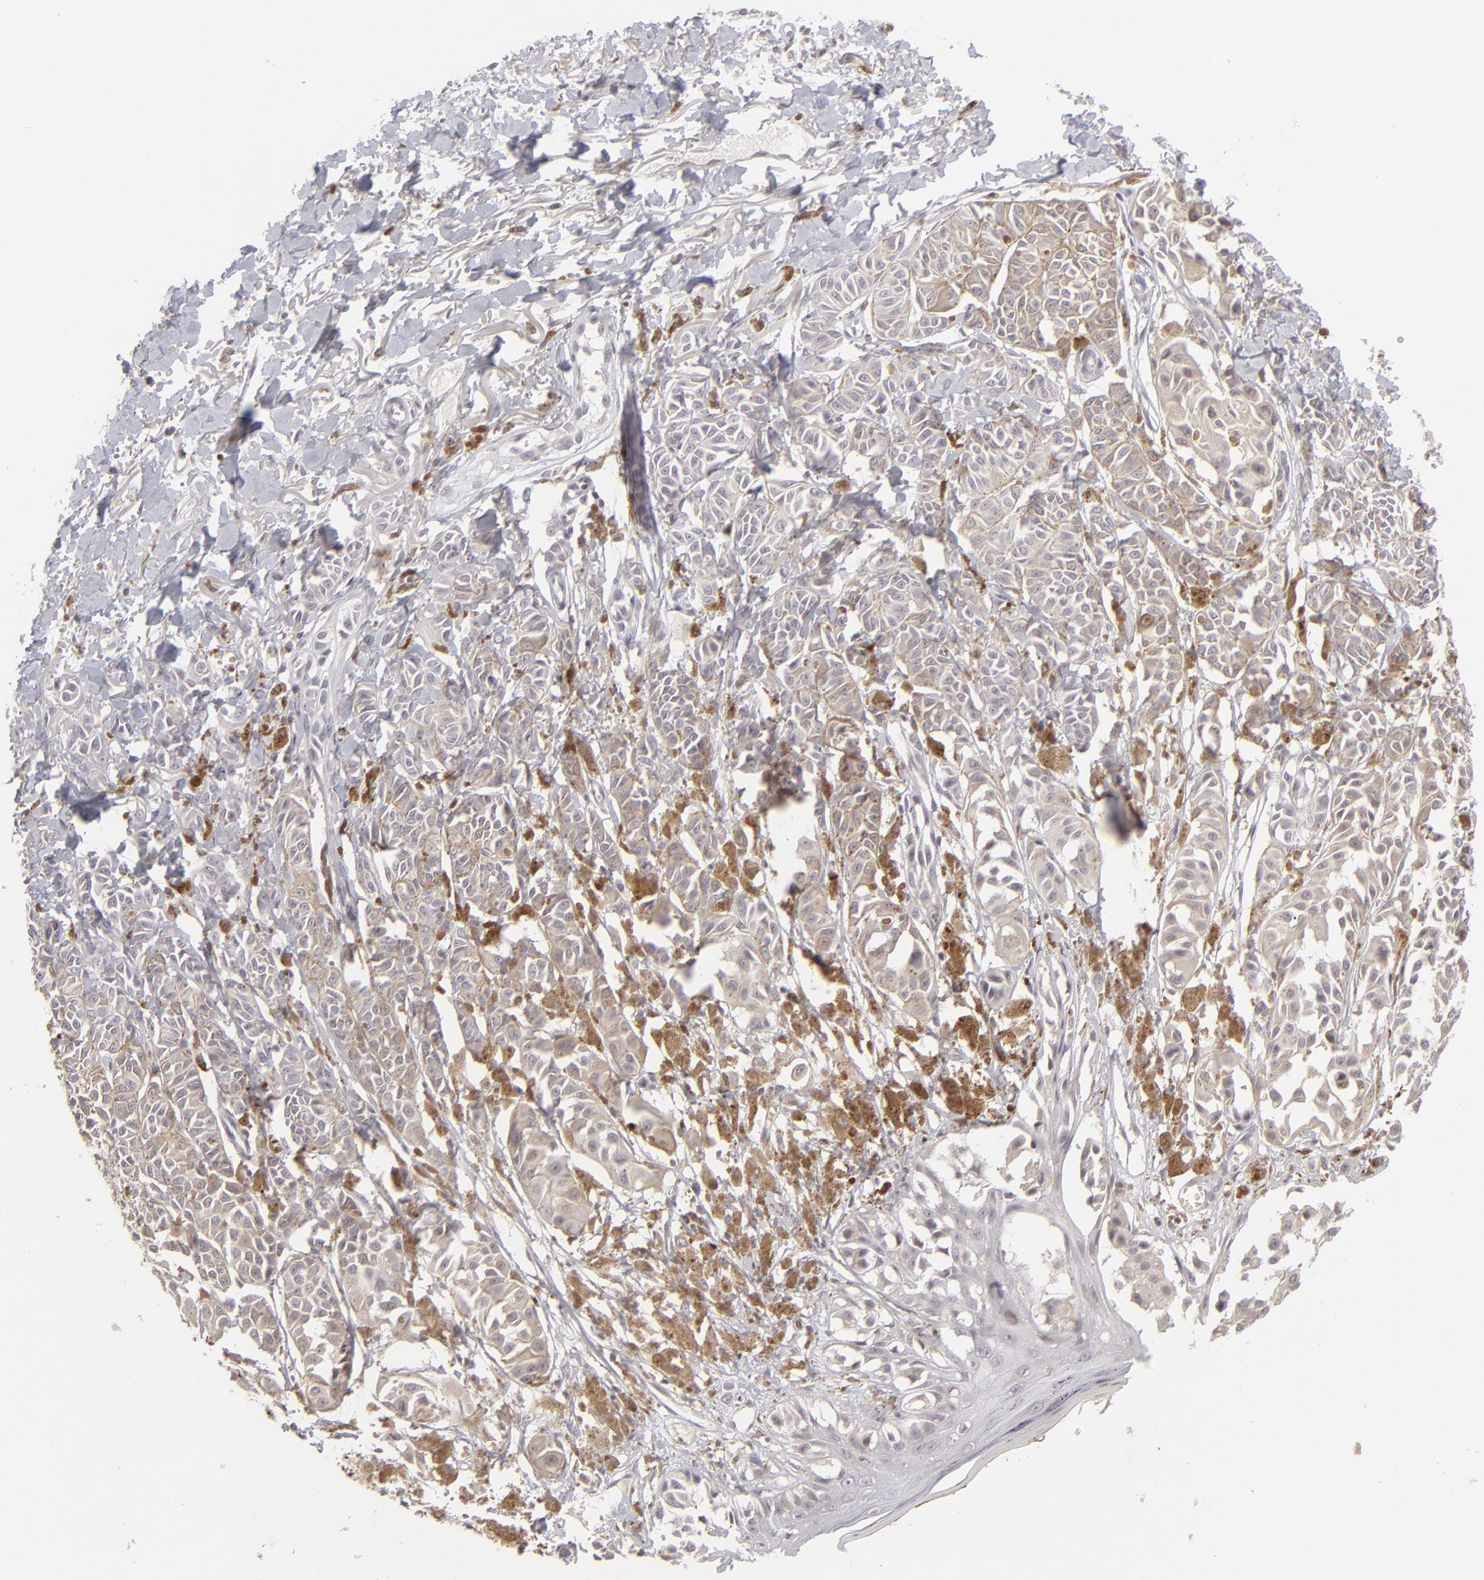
{"staining": {"intensity": "negative", "quantity": "none", "location": "none"}, "tissue": "melanoma", "cell_type": "Tumor cells", "image_type": "cancer", "snomed": [{"axis": "morphology", "description": "Malignant melanoma, NOS"}, {"axis": "topography", "description": "Skin"}], "caption": "Human malignant melanoma stained for a protein using immunohistochemistry exhibits no positivity in tumor cells.", "gene": "CLDN2", "patient": {"sex": "male", "age": 76}}